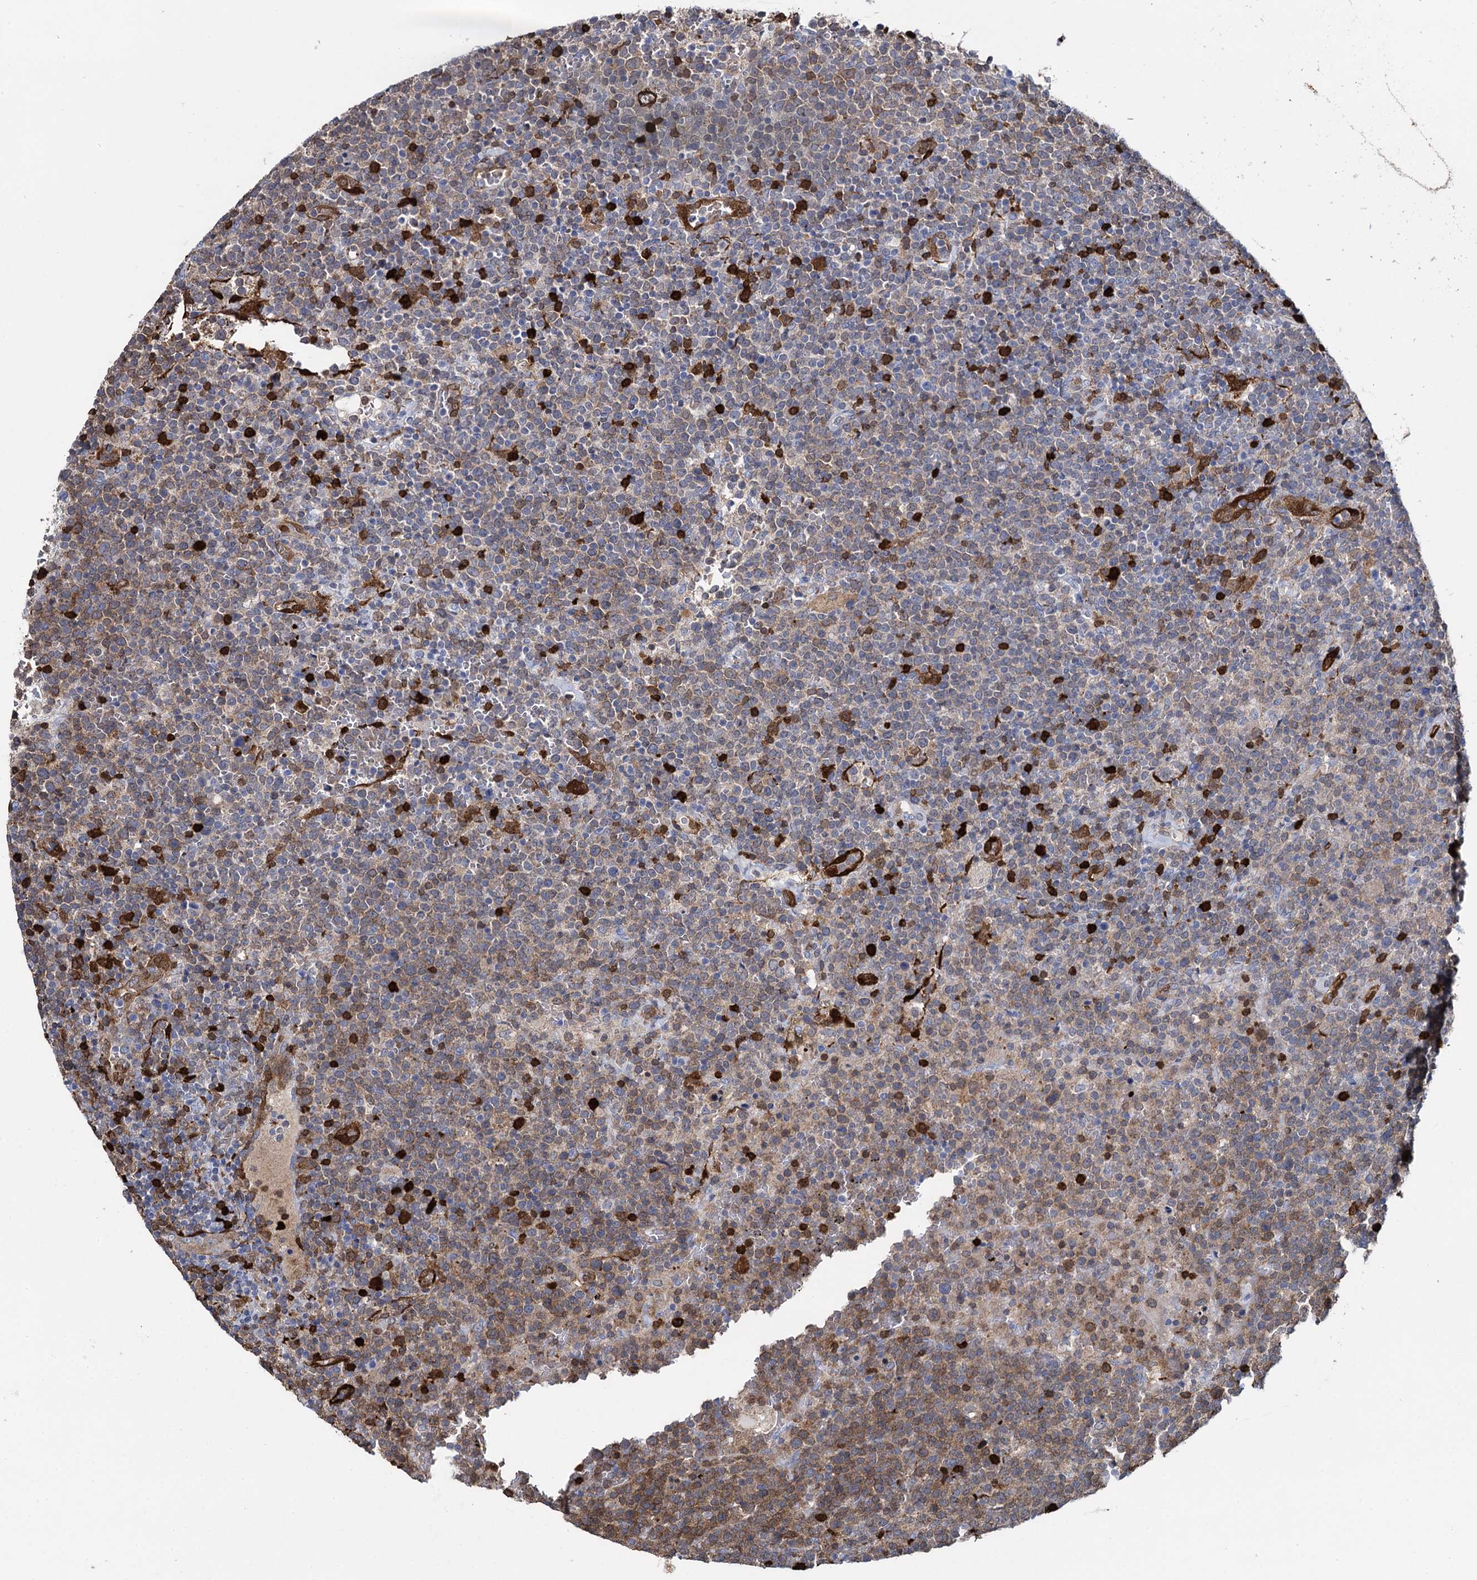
{"staining": {"intensity": "weak", "quantity": ">75%", "location": "cytoplasmic/membranous"}, "tissue": "lymphoma", "cell_type": "Tumor cells", "image_type": "cancer", "snomed": [{"axis": "morphology", "description": "Malignant lymphoma, non-Hodgkin's type, High grade"}, {"axis": "topography", "description": "Lymph node"}], "caption": "High-grade malignant lymphoma, non-Hodgkin's type stained with a brown dye exhibits weak cytoplasmic/membranous positive expression in about >75% of tumor cells.", "gene": "FABP5", "patient": {"sex": "male", "age": 61}}